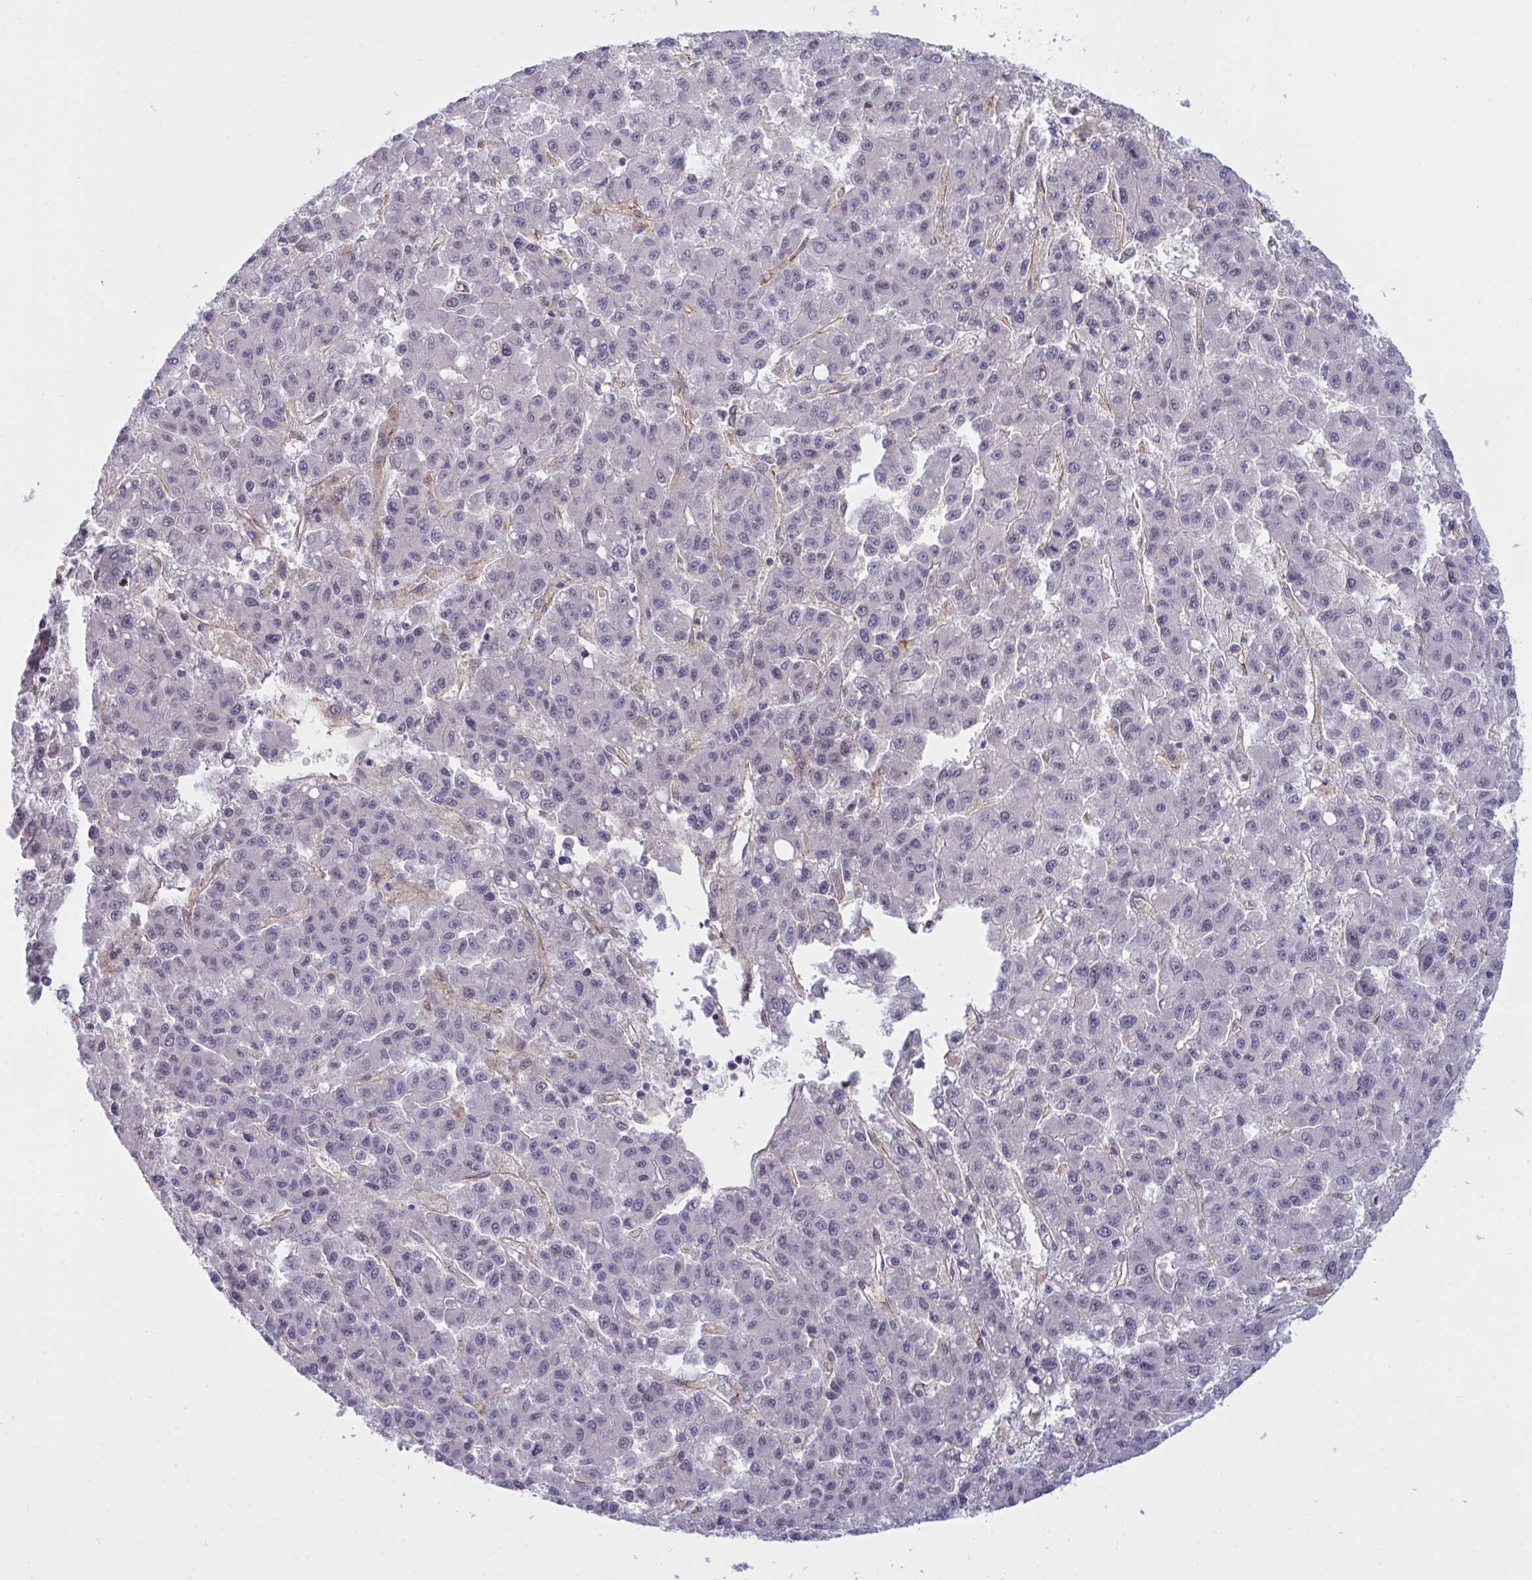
{"staining": {"intensity": "negative", "quantity": "none", "location": "none"}, "tissue": "liver cancer", "cell_type": "Tumor cells", "image_type": "cancer", "snomed": [{"axis": "morphology", "description": "Carcinoma, Hepatocellular, NOS"}, {"axis": "topography", "description": "Liver"}], "caption": "Immunohistochemistry (IHC) photomicrograph of neoplastic tissue: liver cancer stained with DAB demonstrates no significant protein expression in tumor cells.", "gene": "DSCAML1", "patient": {"sex": "male", "age": 70}}